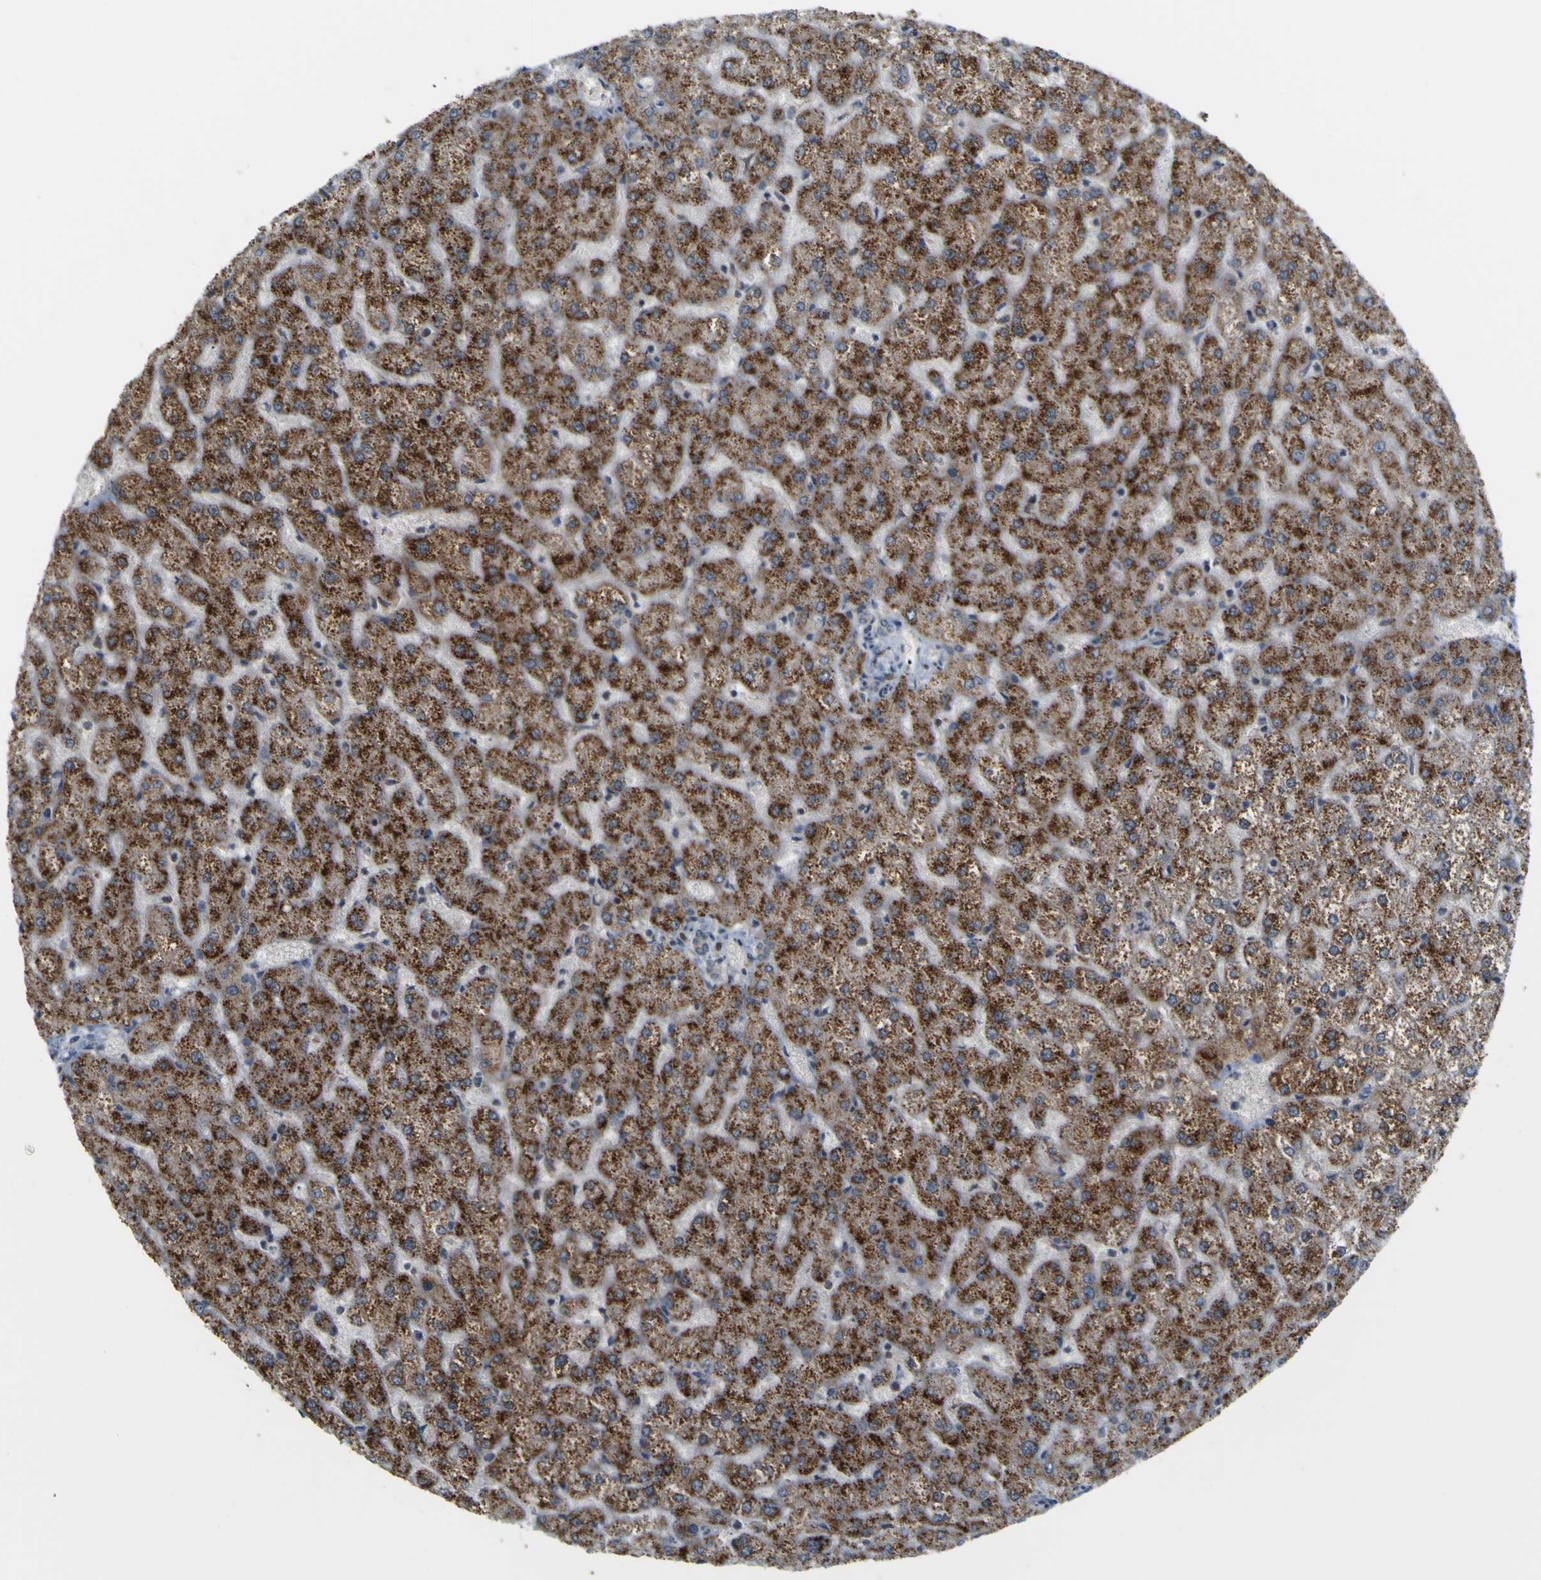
{"staining": {"intensity": "weak", "quantity": ">75%", "location": "cytoplasmic/membranous"}, "tissue": "liver", "cell_type": "Cholangiocytes", "image_type": "normal", "snomed": [{"axis": "morphology", "description": "Normal tissue, NOS"}, {"axis": "topography", "description": "Liver"}], "caption": "The image reveals a brown stain indicating the presence of a protein in the cytoplasmic/membranous of cholangiocytes in liver. (Stains: DAB in brown, nuclei in blue, Microscopy: brightfield microscopy at high magnification).", "gene": "ACBD5", "patient": {"sex": "female", "age": 32}}